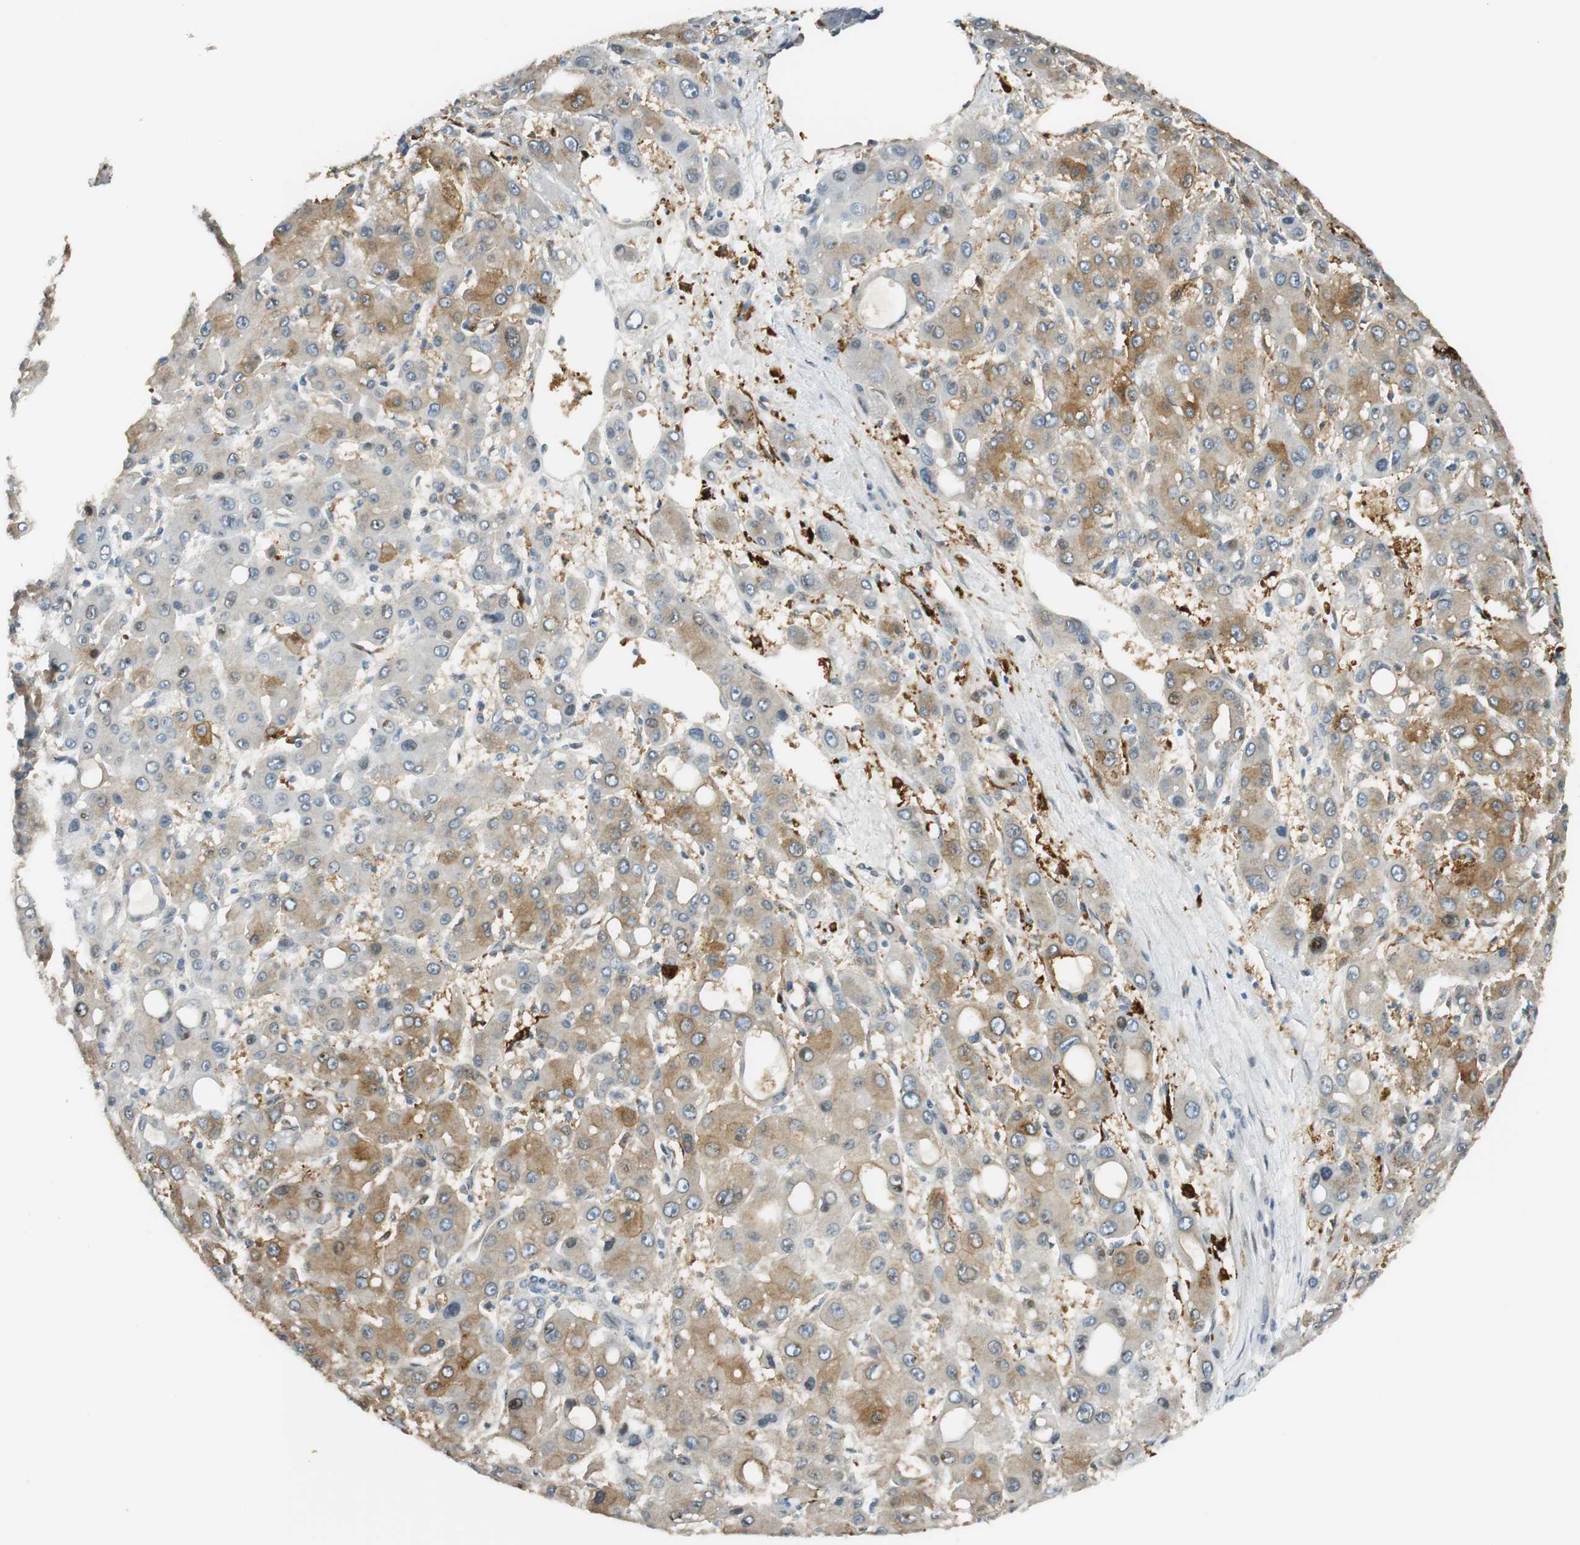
{"staining": {"intensity": "moderate", "quantity": "25%-75%", "location": "cytoplasmic/membranous"}, "tissue": "liver cancer", "cell_type": "Tumor cells", "image_type": "cancer", "snomed": [{"axis": "morphology", "description": "Carcinoma, Hepatocellular, NOS"}, {"axis": "topography", "description": "Liver"}], "caption": "Immunohistochemistry (IHC) image of neoplastic tissue: human hepatocellular carcinoma (liver) stained using immunohistochemistry exhibits medium levels of moderate protein expression localized specifically in the cytoplasmic/membranous of tumor cells, appearing as a cytoplasmic/membranous brown color.", "gene": "TMEM260", "patient": {"sex": "male", "age": 55}}